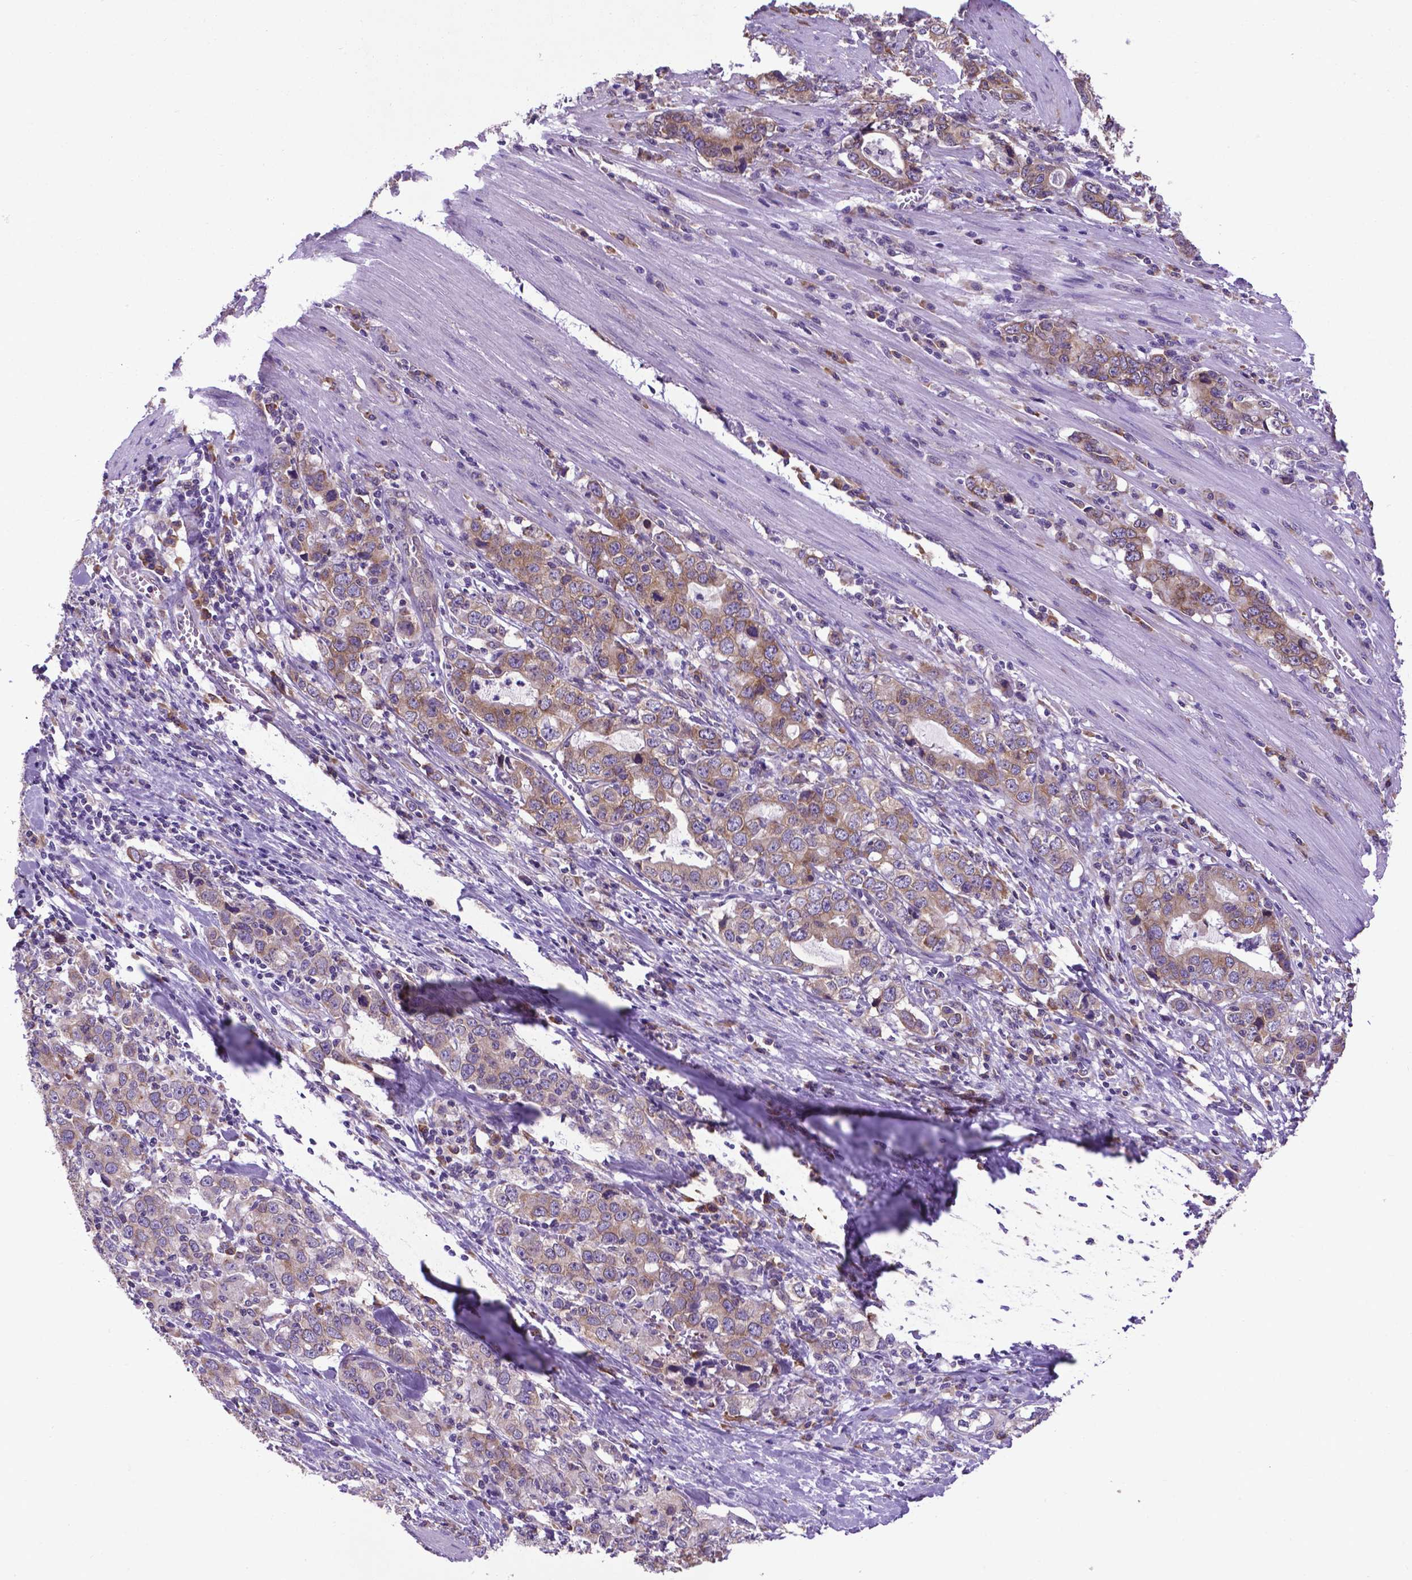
{"staining": {"intensity": "weak", "quantity": "25%-75%", "location": "cytoplasmic/membranous"}, "tissue": "stomach cancer", "cell_type": "Tumor cells", "image_type": "cancer", "snomed": [{"axis": "morphology", "description": "Adenocarcinoma, NOS"}, {"axis": "topography", "description": "Stomach, lower"}], "caption": "High-power microscopy captured an immunohistochemistry photomicrograph of adenocarcinoma (stomach), revealing weak cytoplasmic/membranous positivity in about 25%-75% of tumor cells. Ihc stains the protein of interest in brown and the nuclei are stained blue.", "gene": "WDR83OS", "patient": {"sex": "female", "age": 72}}